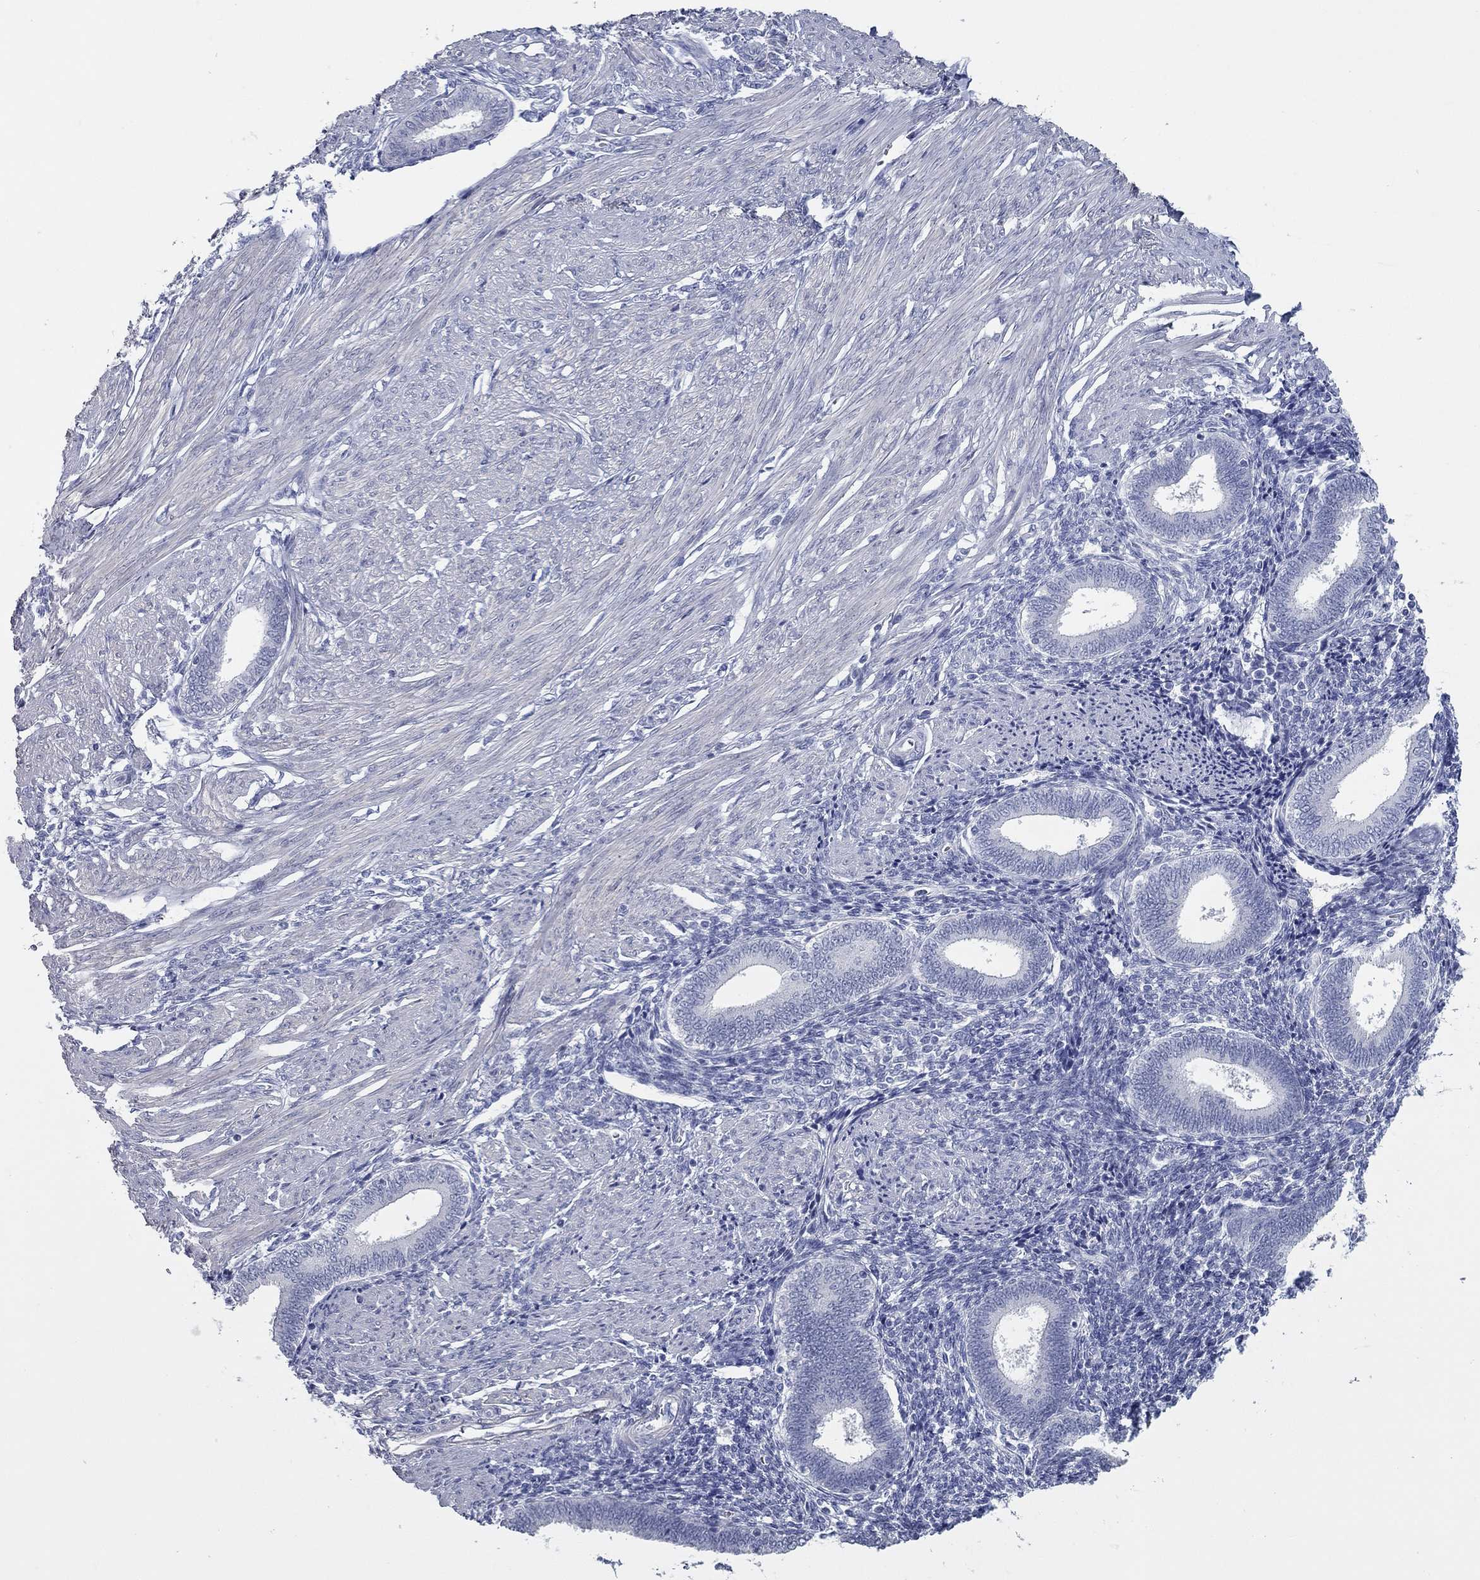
{"staining": {"intensity": "negative", "quantity": "none", "location": "none"}, "tissue": "endometrium", "cell_type": "Cells in endometrial stroma", "image_type": "normal", "snomed": [{"axis": "morphology", "description": "Normal tissue, NOS"}, {"axis": "topography", "description": "Endometrium"}], "caption": "Protein analysis of unremarkable endometrium displays no significant expression in cells in endometrial stroma. (Stains: DAB (3,3'-diaminobenzidine) immunohistochemistry (IHC) with hematoxylin counter stain, Microscopy: brightfield microscopy at high magnification).", "gene": "KIRREL2", "patient": {"sex": "female", "age": 42}}